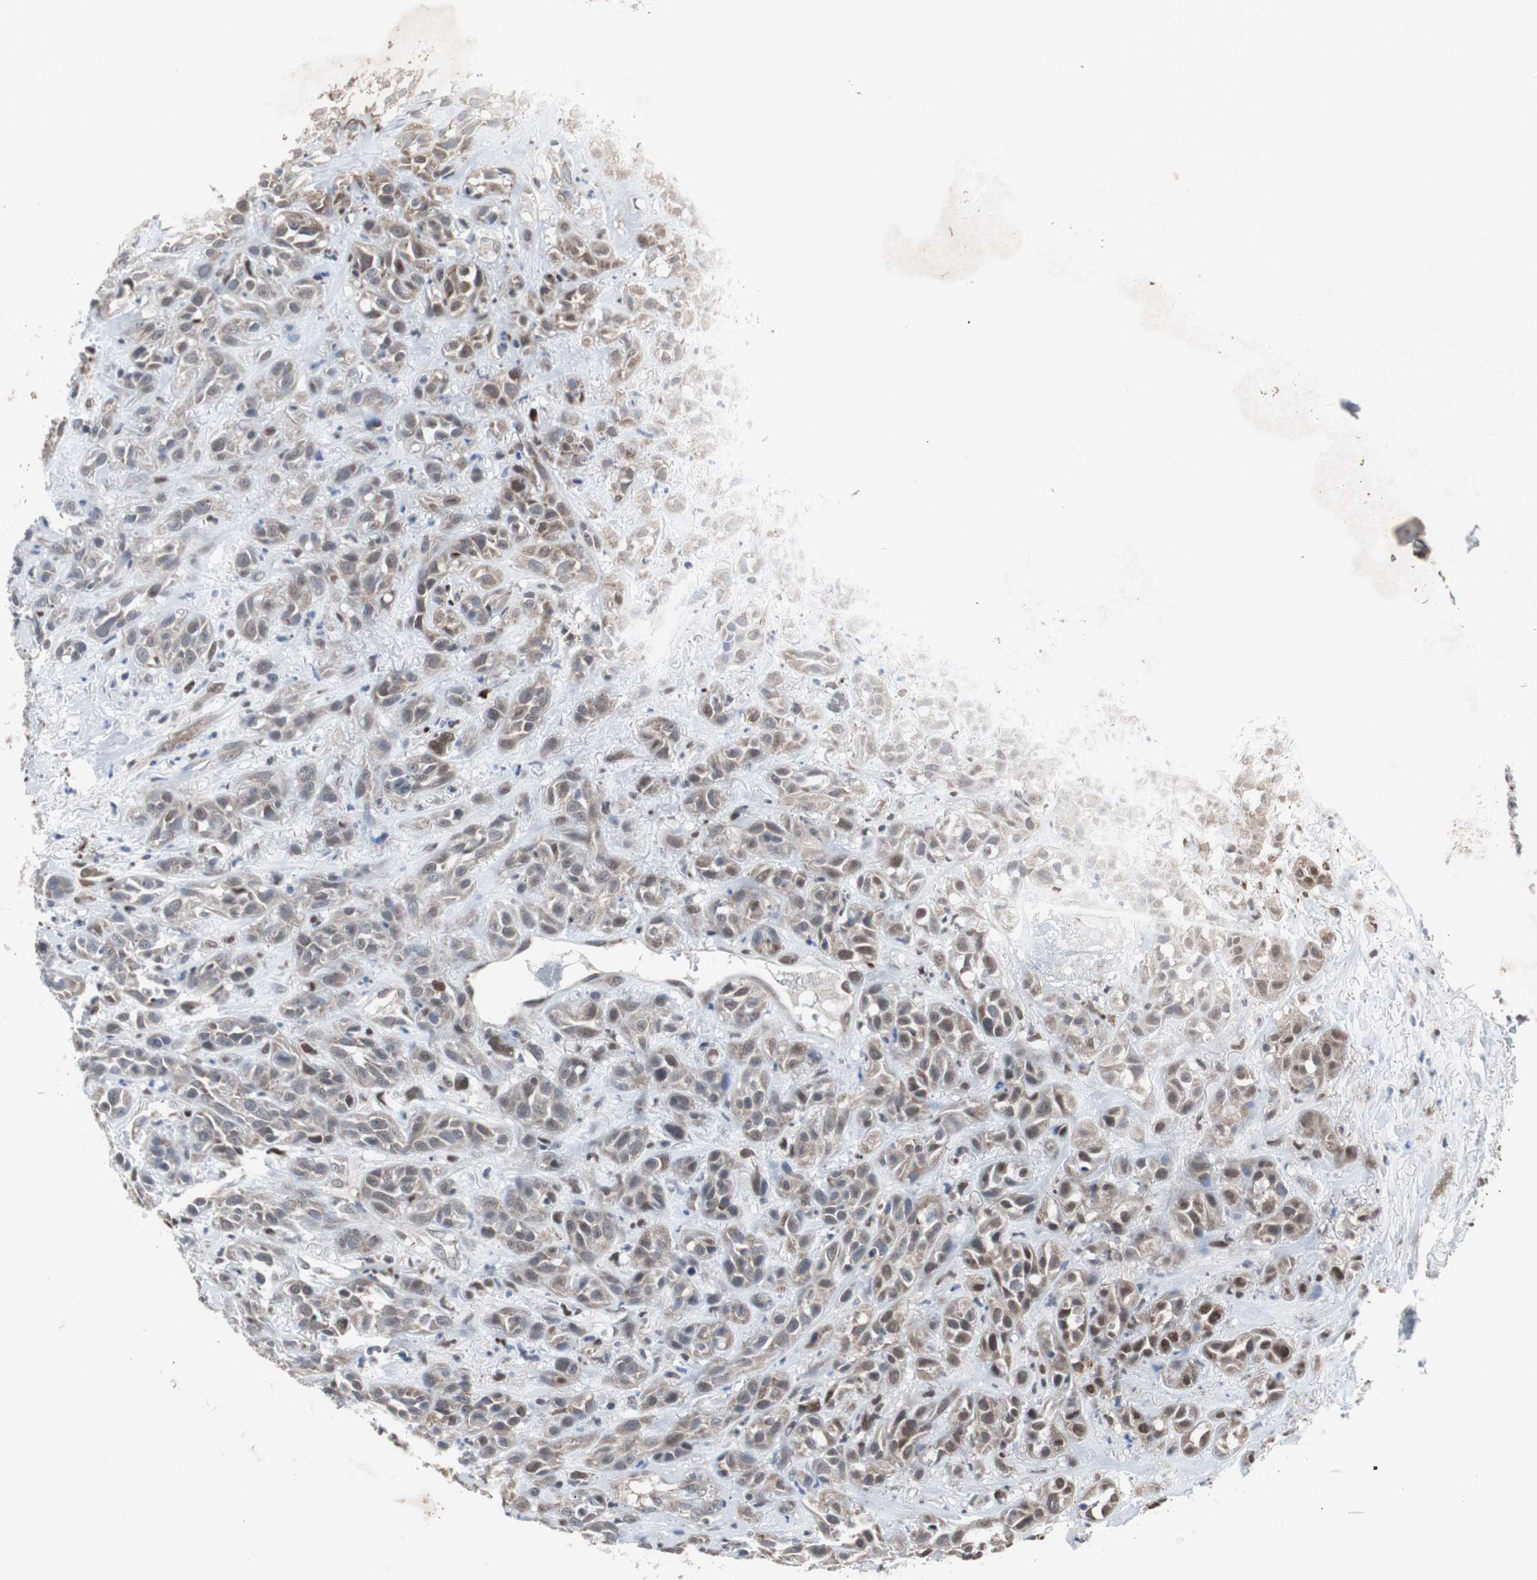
{"staining": {"intensity": "moderate", "quantity": ">75%", "location": "cytoplasmic/membranous,nuclear"}, "tissue": "head and neck cancer", "cell_type": "Tumor cells", "image_type": "cancer", "snomed": [{"axis": "morphology", "description": "Squamous cell carcinoma, NOS"}, {"axis": "topography", "description": "Head-Neck"}], "caption": "Squamous cell carcinoma (head and neck) stained for a protein exhibits moderate cytoplasmic/membranous and nuclear positivity in tumor cells.", "gene": "ZHX2", "patient": {"sex": "male", "age": 62}}